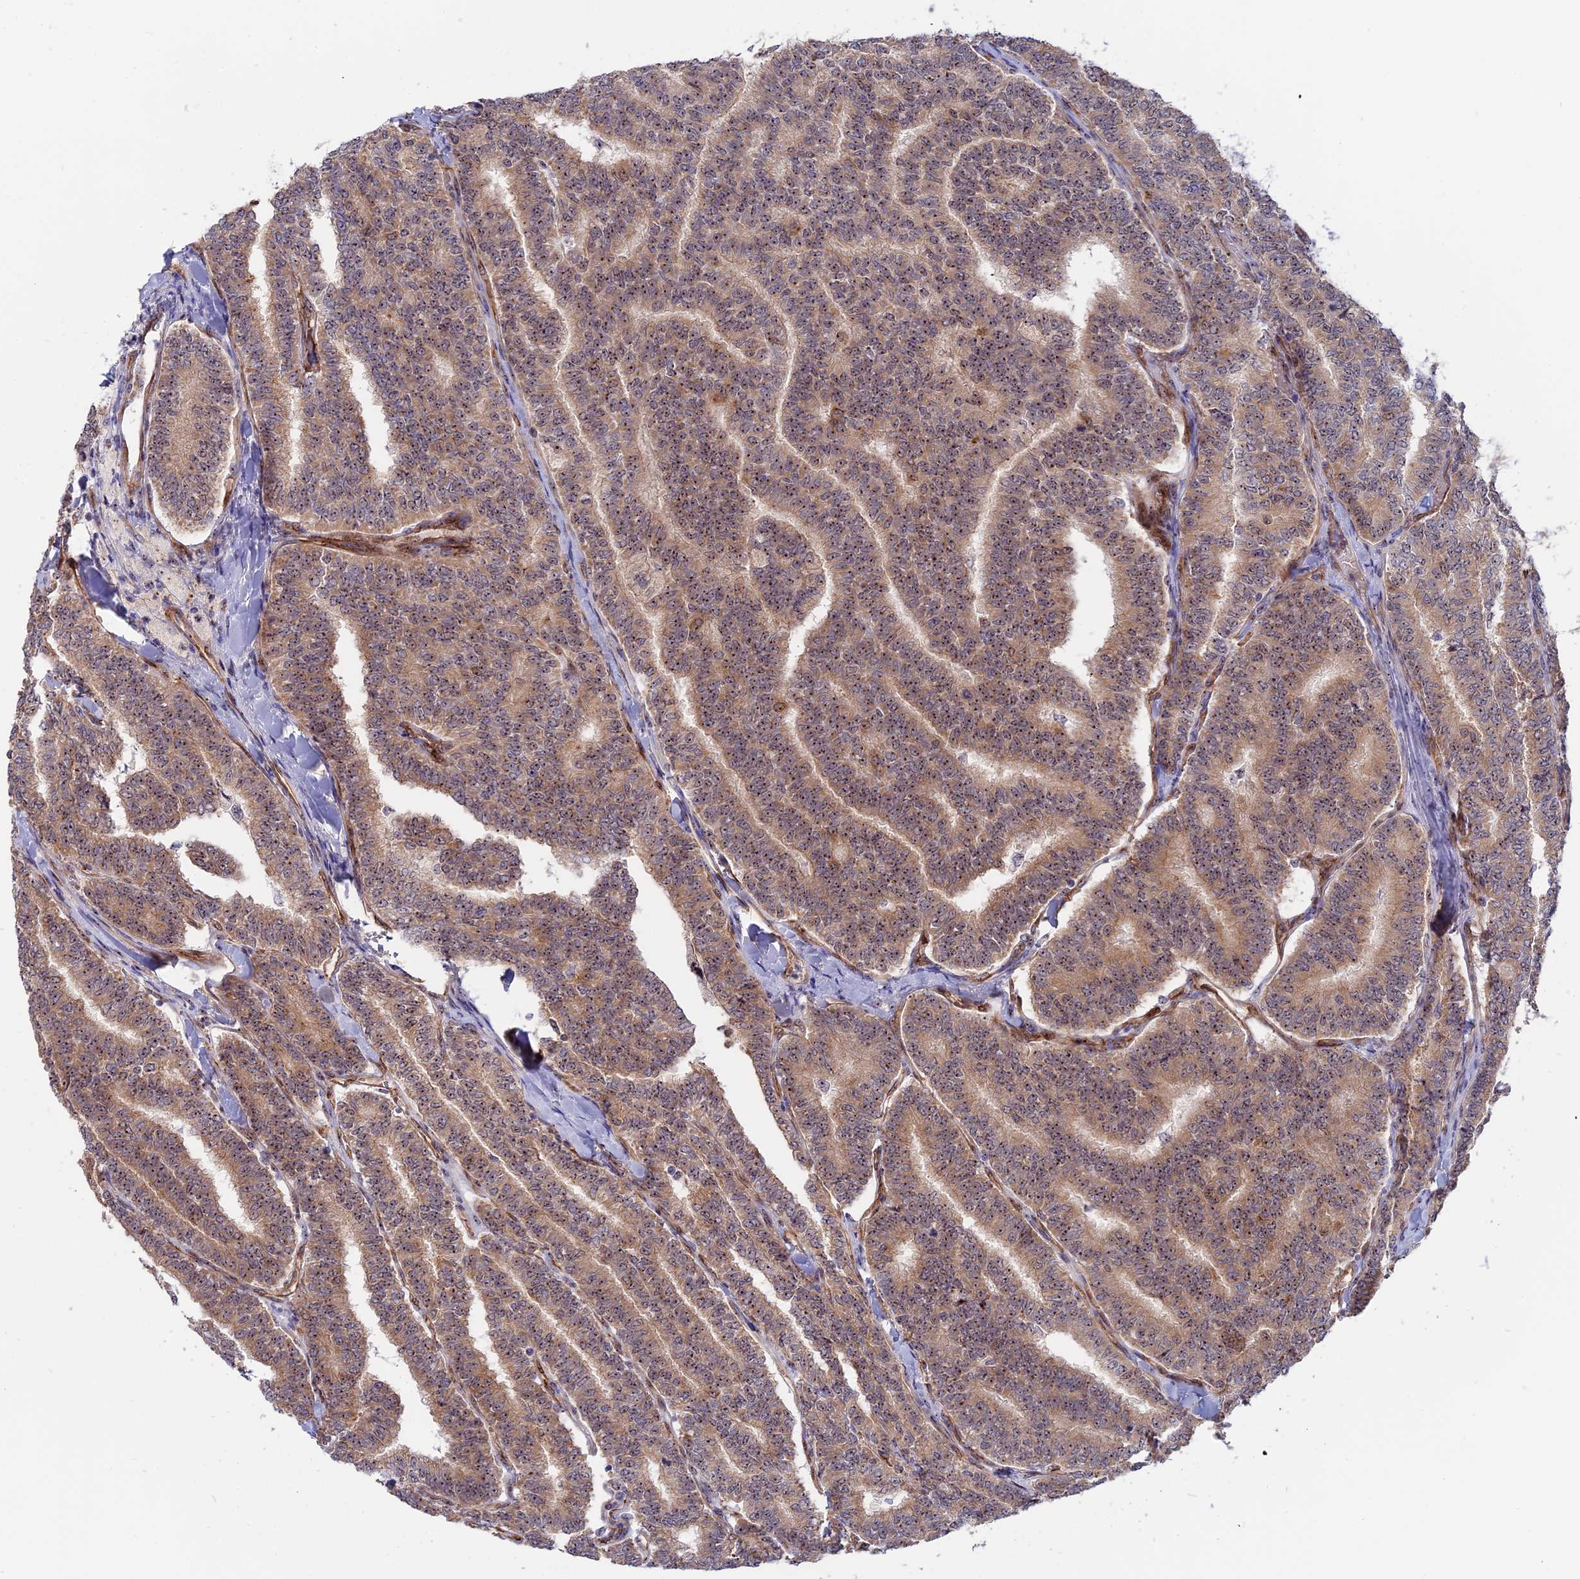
{"staining": {"intensity": "moderate", "quantity": ">75%", "location": "cytoplasmic/membranous,nuclear"}, "tissue": "thyroid cancer", "cell_type": "Tumor cells", "image_type": "cancer", "snomed": [{"axis": "morphology", "description": "Papillary adenocarcinoma, NOS"}, {"axis": "topography", "description": "Thyroid gland"}], "caption": "Immunohistochemistry micrograph of human thyroid papillary adenocarcinoma stained for a protein (brown), which shows medium levels of moderate cytoplasmic/membranous and nuclear expression in approximately >75% of tumor cells.", "gene": "DBNDD1", "patient": {"sex": "female", "age": 35}}